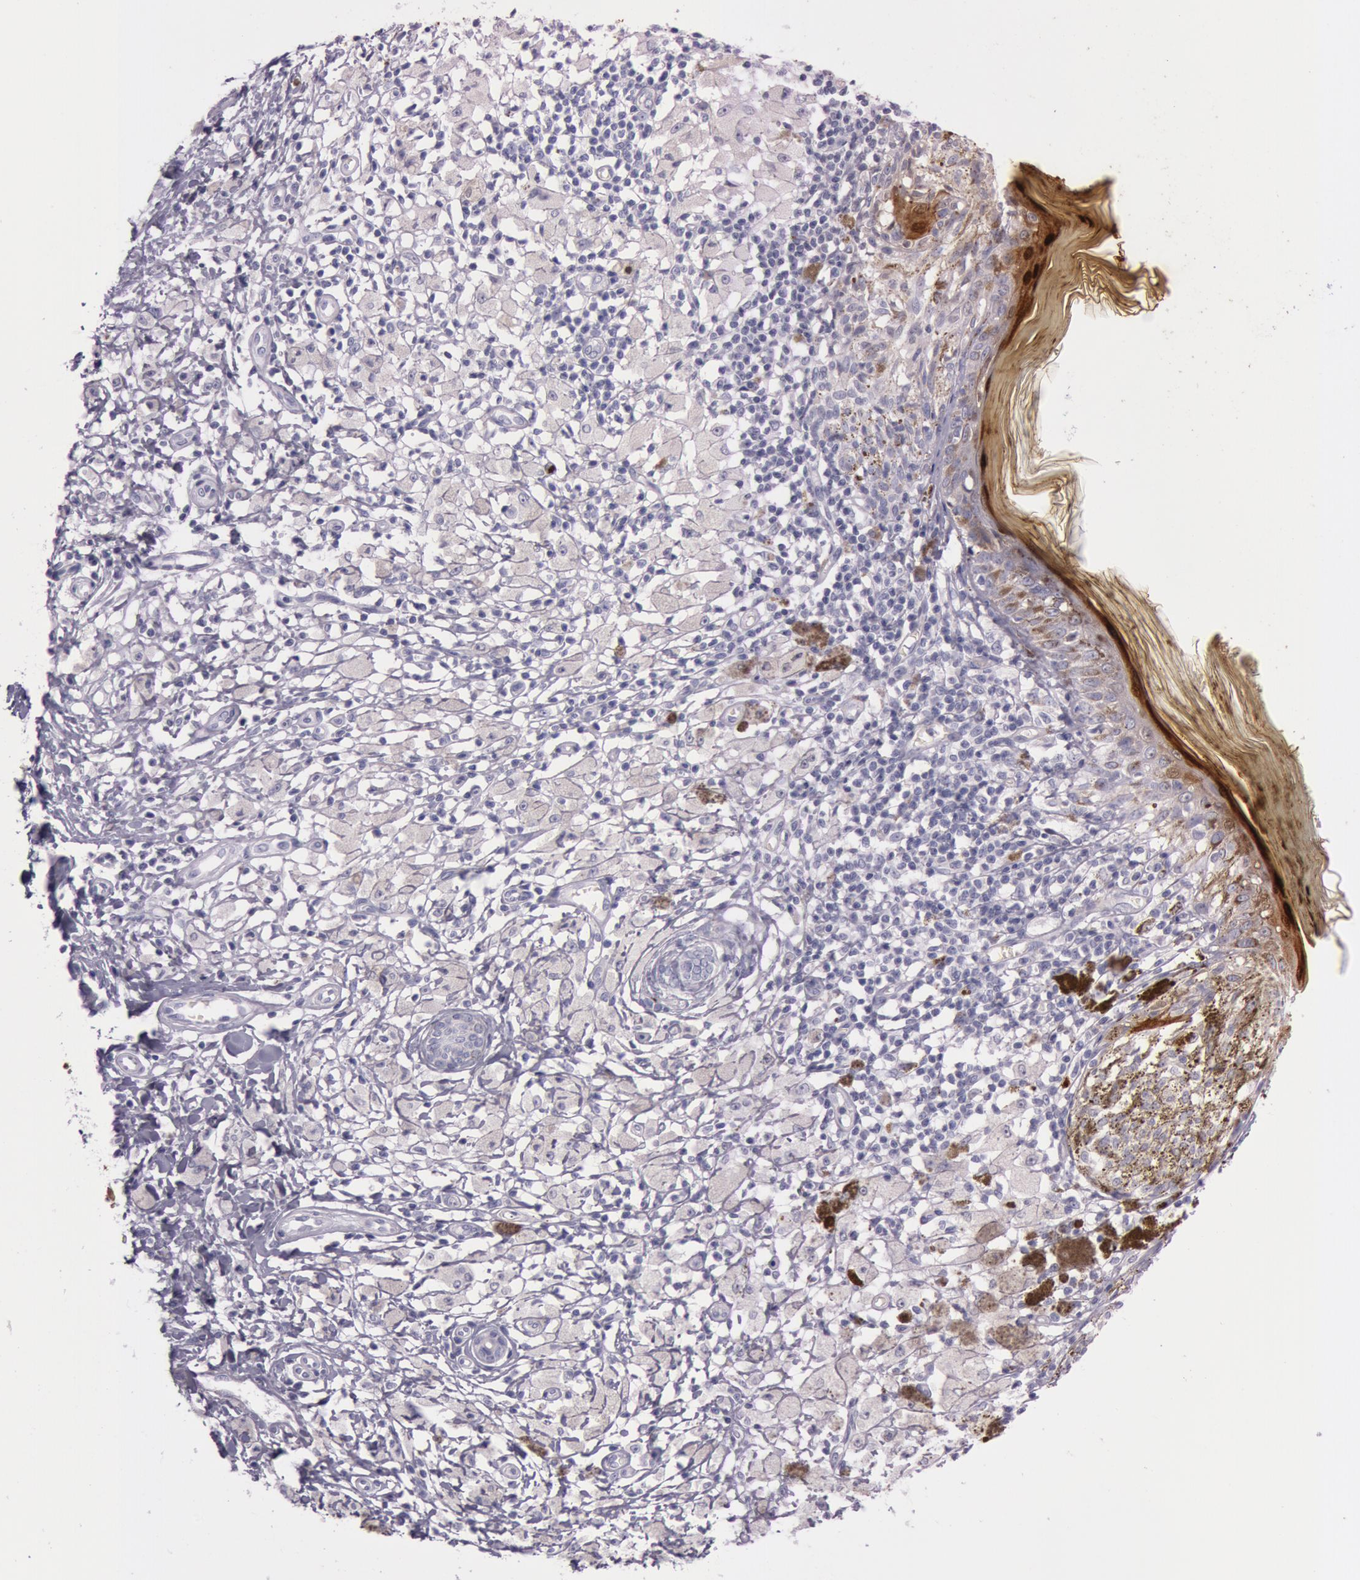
{"staining": {"intensity": "negative", "quantity": "none", "location": "none"}, "tissue": "melanoma", "cell_type": "Tumor cells", "image_type": "cancer", "snomed": [{"axis": "morphology", "description": "Malignant melanoma, NOS"}, {"axis": "topography", "description": "Skin"}], "caption": "Immunohistochemistry (IHC) of human melanoma reveals no expression in tumor cells.", "gene": "S100A7", "patient": {"sex": "male", "age": 88}}